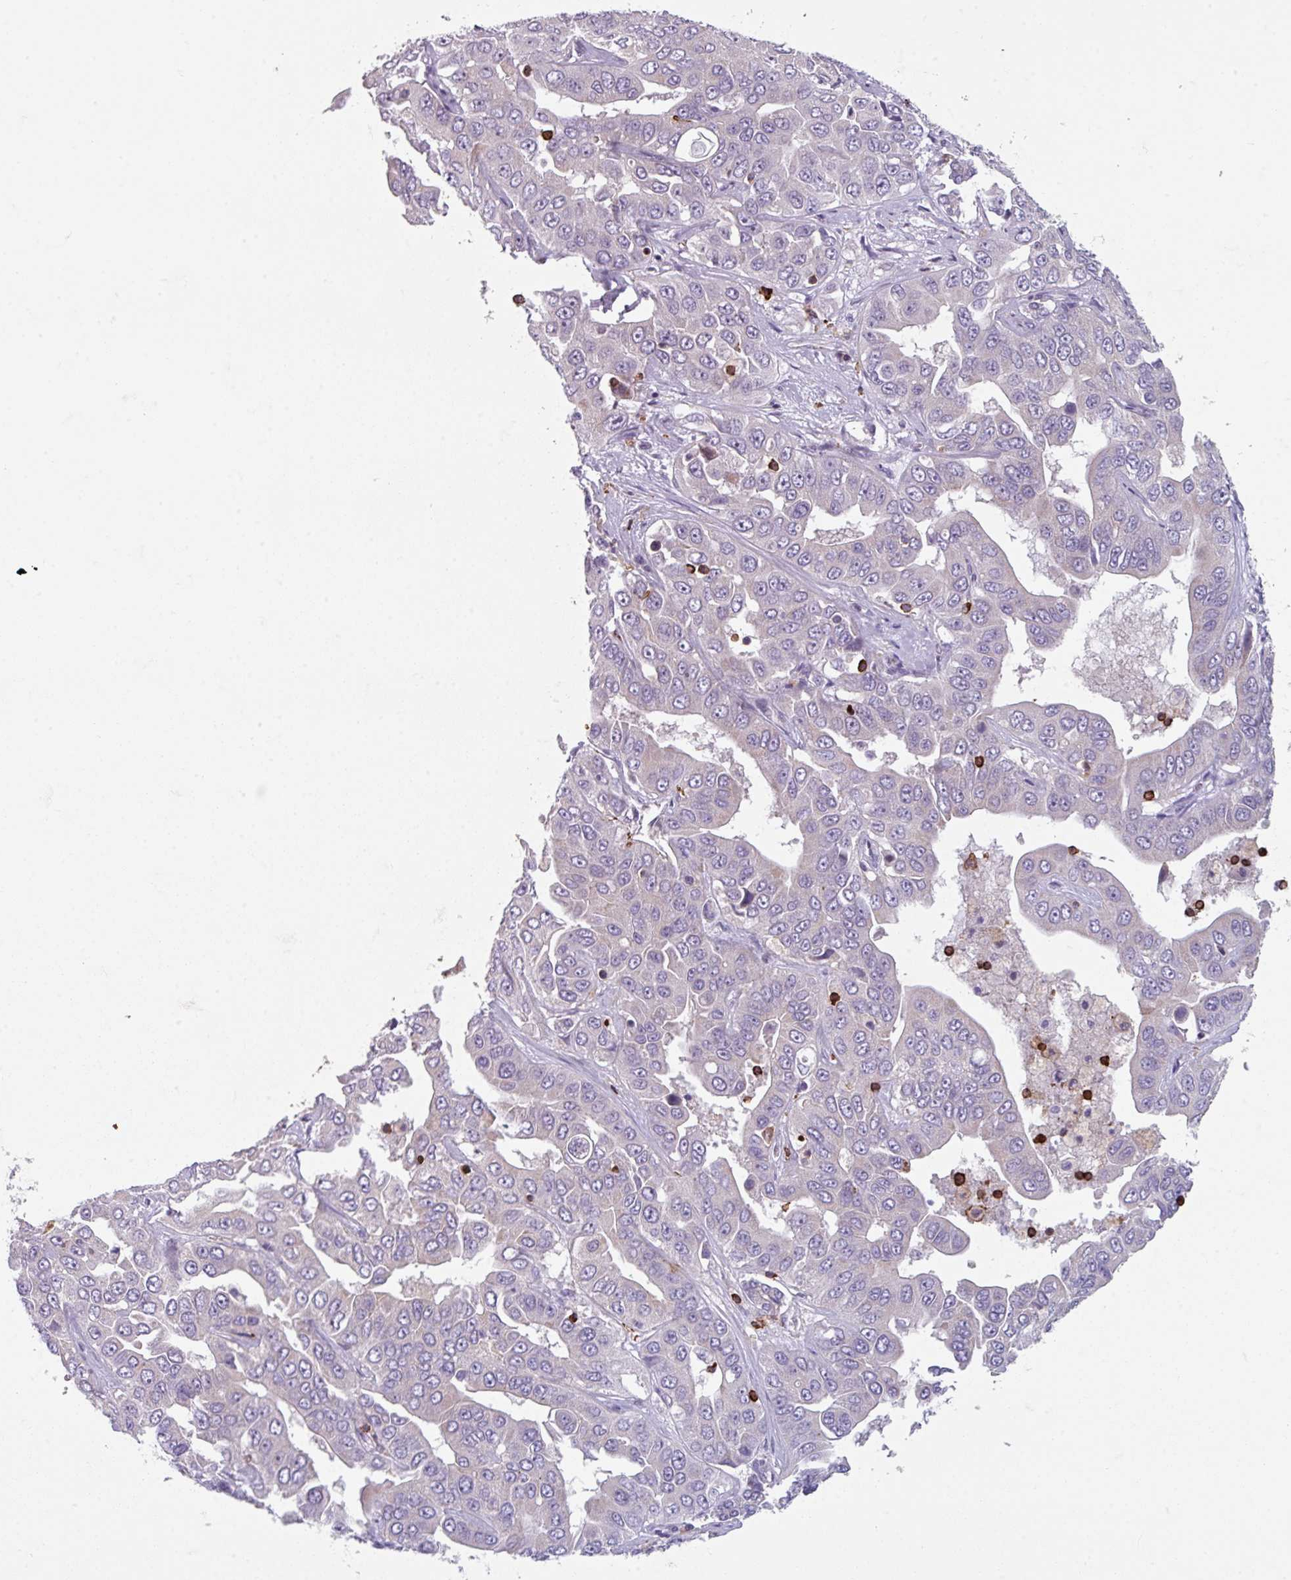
{"staining": {"intensity": "negative", "quantity": "none", "location": "none"}, "tissue": "liver cancer", "cell_type": "Tumor cells", "image_type": "cancer", "snomed": [{"axis": "morphology", "description": "Cholangiocarcinoma"}, {"axis": "topography", "description": "Liver"}], "caption": "Immunohistochemistry (IHC) image of human cholangiocarcinoma (liver) stained for a protein (brown), which demonstrates no staining in tumor cells.", "gene": "NEDD9", "patient": {"sex": "female", "age": 52}}